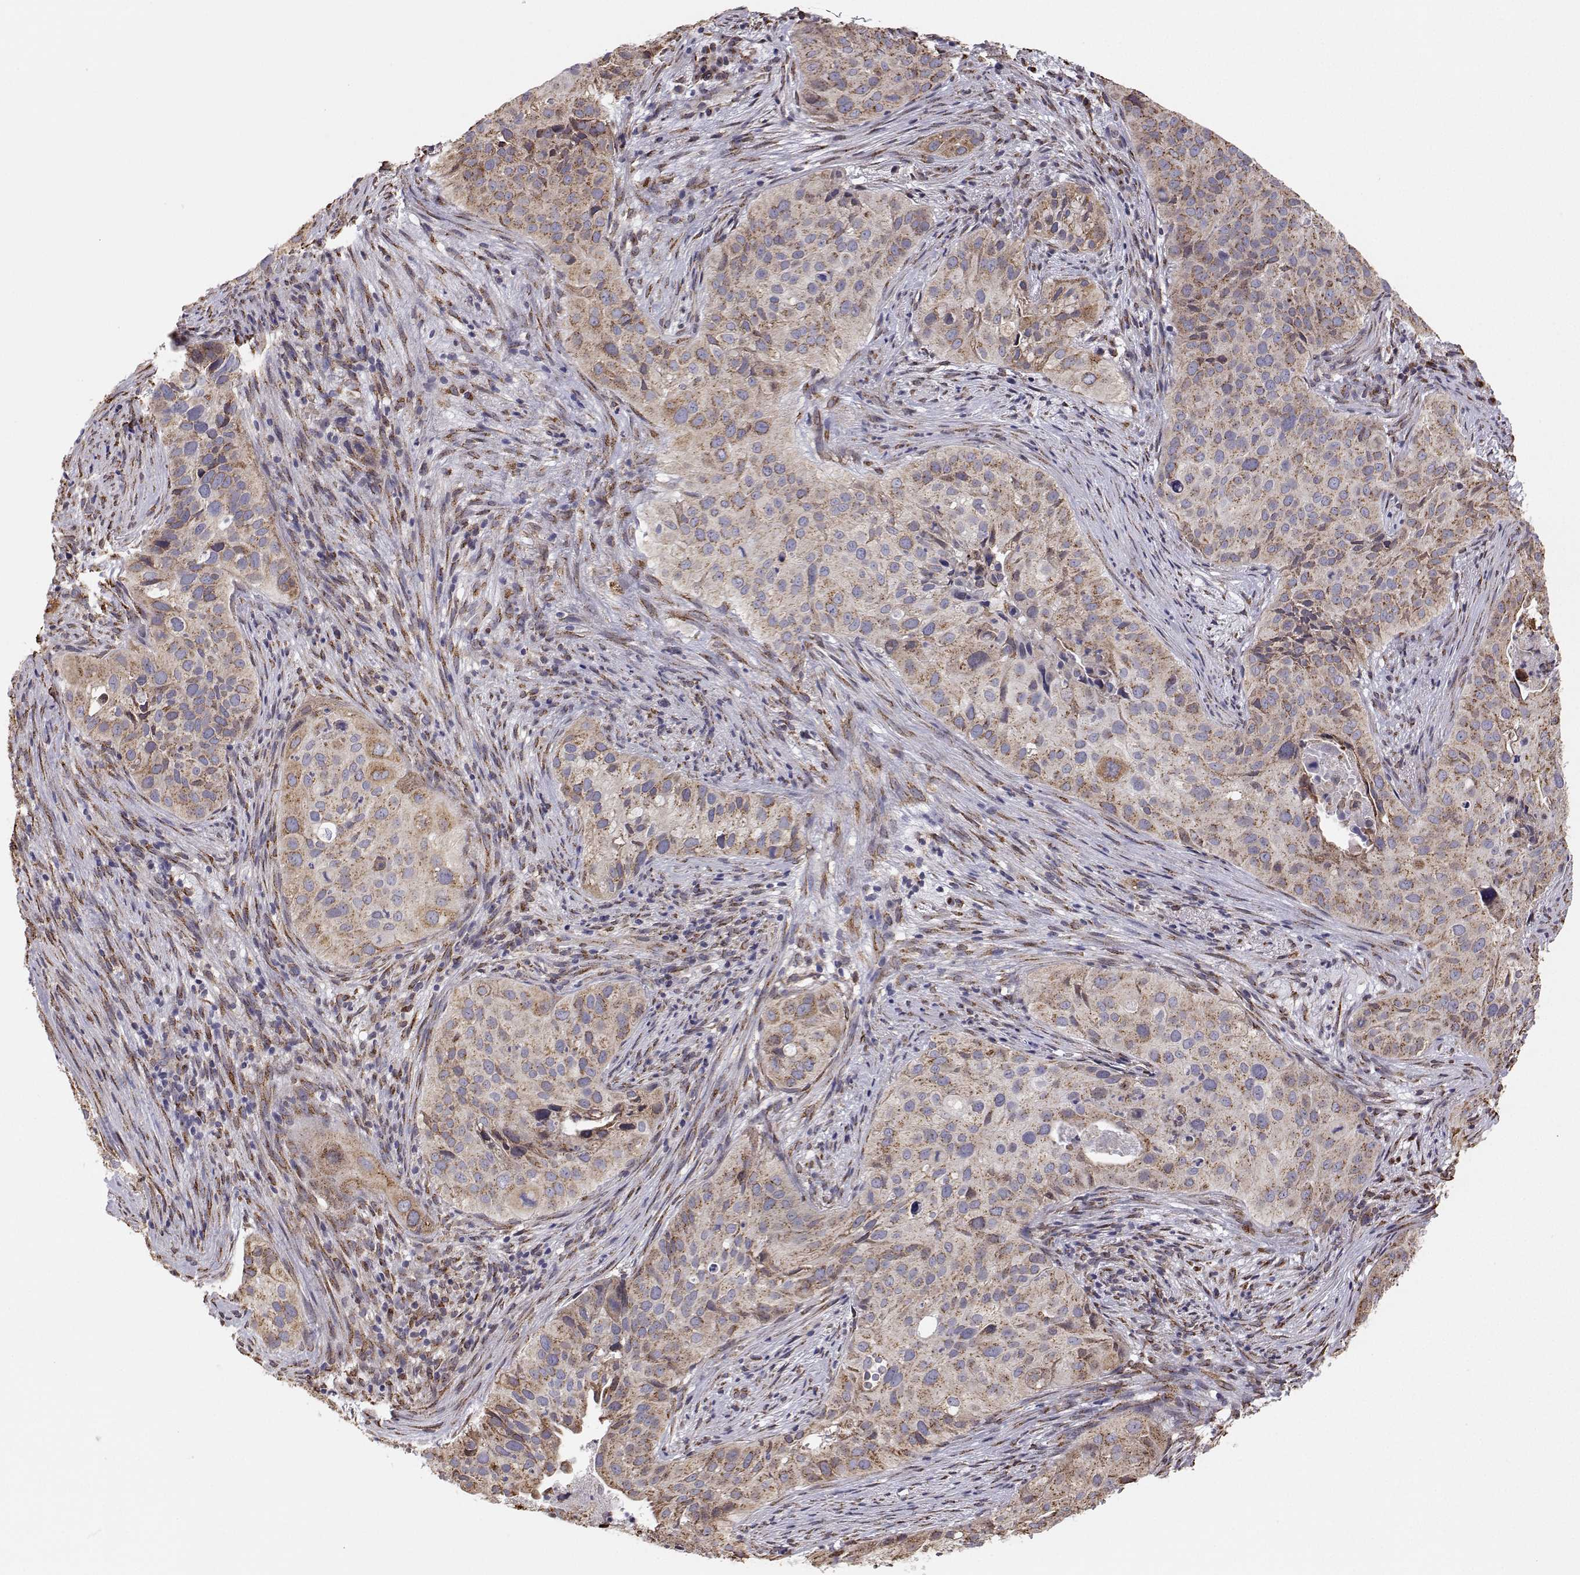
{"staining": {"intensity": "moderate", "quantity": "25%-75%", "location": "cytoplasmic/membranous"}, "tissue": "cervical cancer", "cell_type": "Tumor cells", "image_type": "cancer", "snomed": [{"axis": "morphology", "description": "Squamous cell carcinoma, NOS"}, {"axis": "topography", "description": "Cervix"}], "caption": "Cervical squamous cell carcinoma stained with DAB (3,3'-diaminobenzidine) immunohistochemistry demonstrates medium levels of moderate cytoplasmic/membranous expression in approximately 25%-75% of tumor cells.", "gene": "STARD13", "patient": {"sex": "female", "age": 38}}